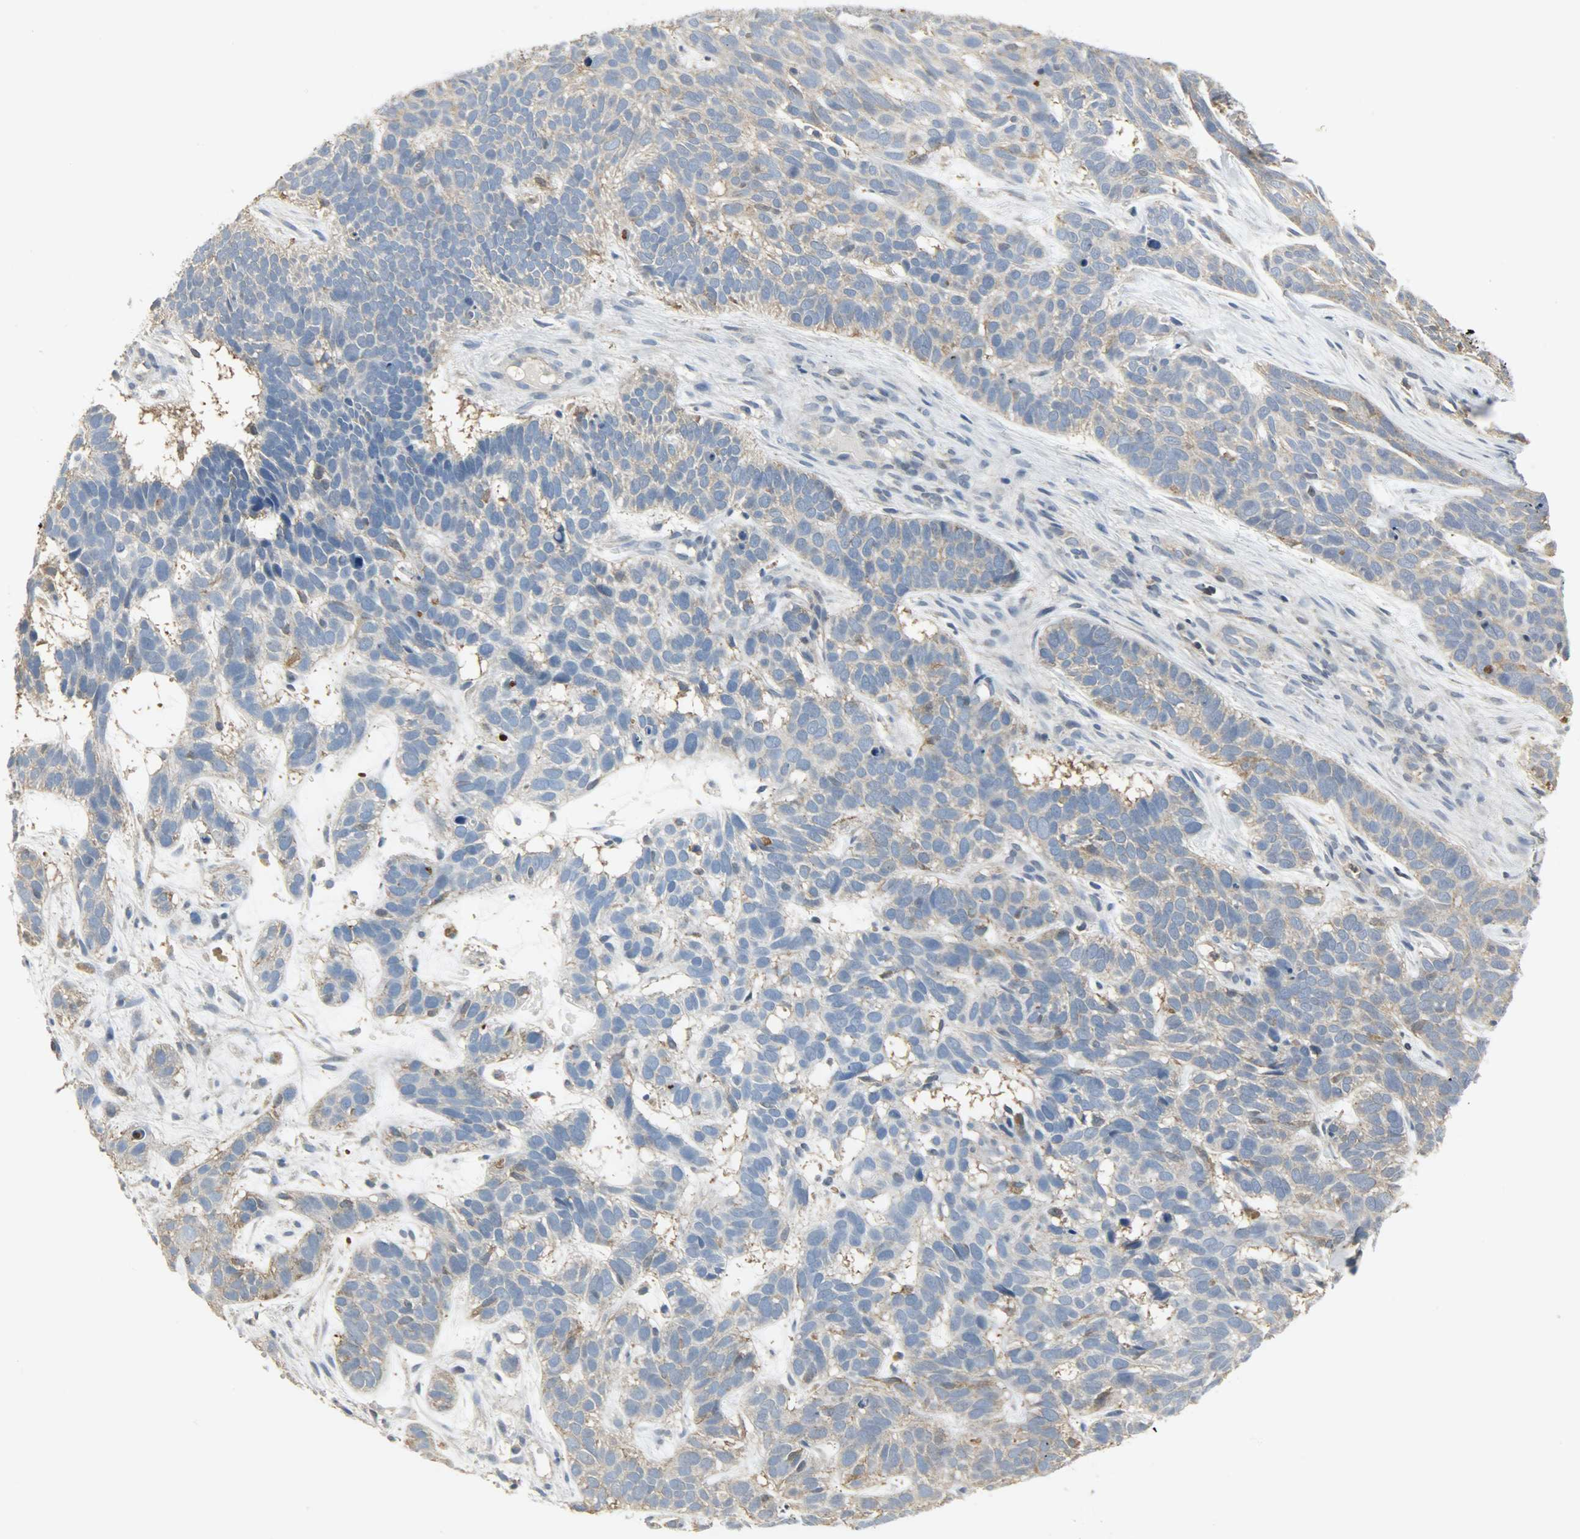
{"staining": {"intensity": "weak", "quantity": ">75%", "location": "cytoplasmic/membranous"}, "tissue": "skin cancer", "cell_type": "Tumor cells", "image_type": "cancer", "snomed": [{"axis": "morphology", "description": "Basal cell carcinoma"}, {"axis": "topography", "description": "Skin"}], "caption": "Immunohistochemistry photomicrograph of human skin cancer (basal cell carcinoma) stained for a protein (brown), which reveals low levels of weak cytoplasmic/membranous positivity in about >75% of tumor cells.", "gene": "DNAJA4", "patient": {"sex": "male", "age": 87}}